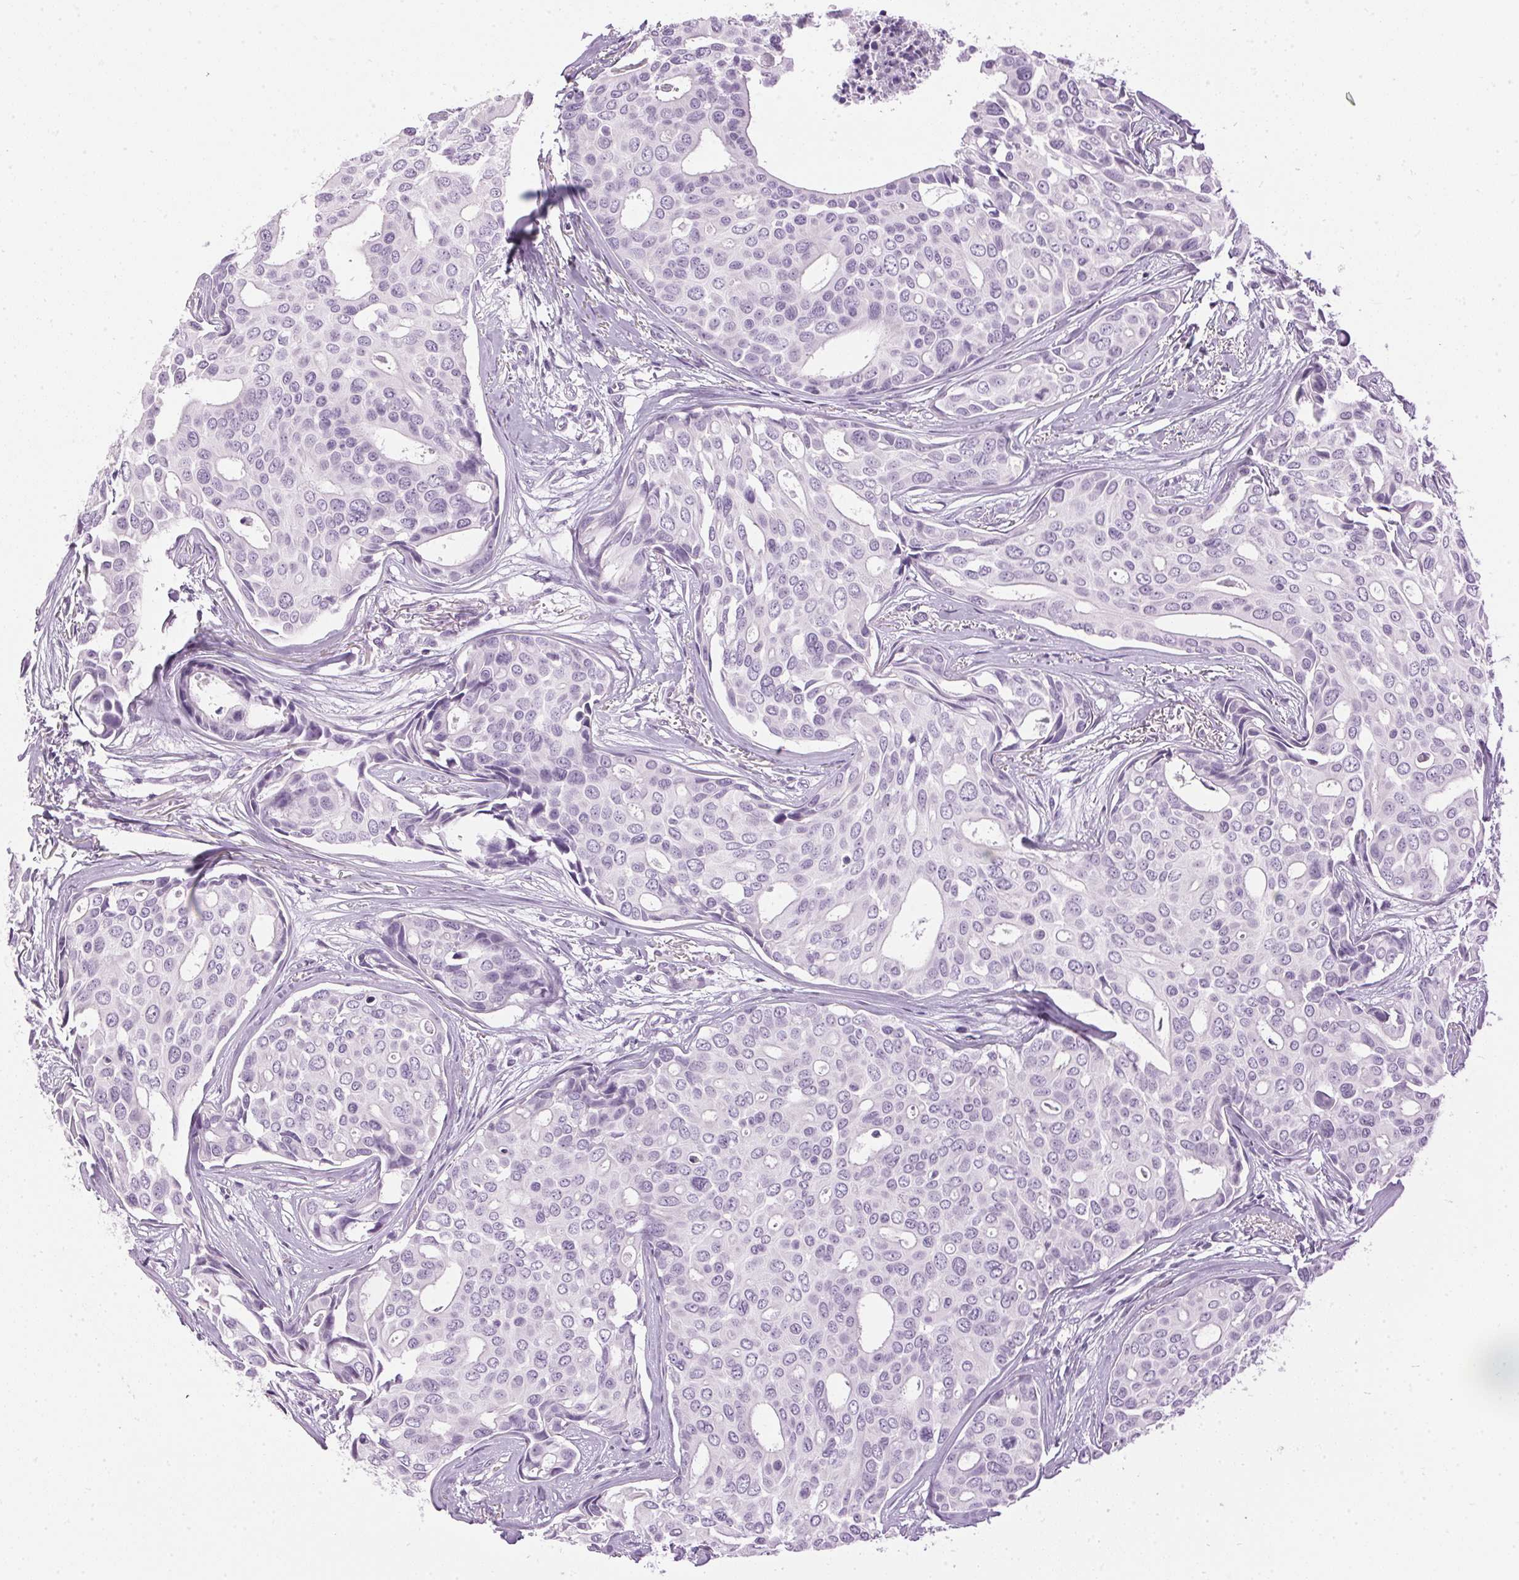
{"staining": {"intensity": "negative", "quantity": "none", "location": "none"}, "tissue": "breast cancer", "cell_type": "Tumor cells", "image_type": "cancer", "snomed": [{"axis": "morphology", "description": "Duct carcinoma"}, {"axis": "topography", "description": "Breast"}], "caption": "Intraductal carcinoma (breast) was stained to show a protein in brown. There is no significant expression in tumor cells. (Brightfield microscopy of DAB IHC at high magnification).", "gene": "SP7", "patient": {"sex": "female", "age": 54}}